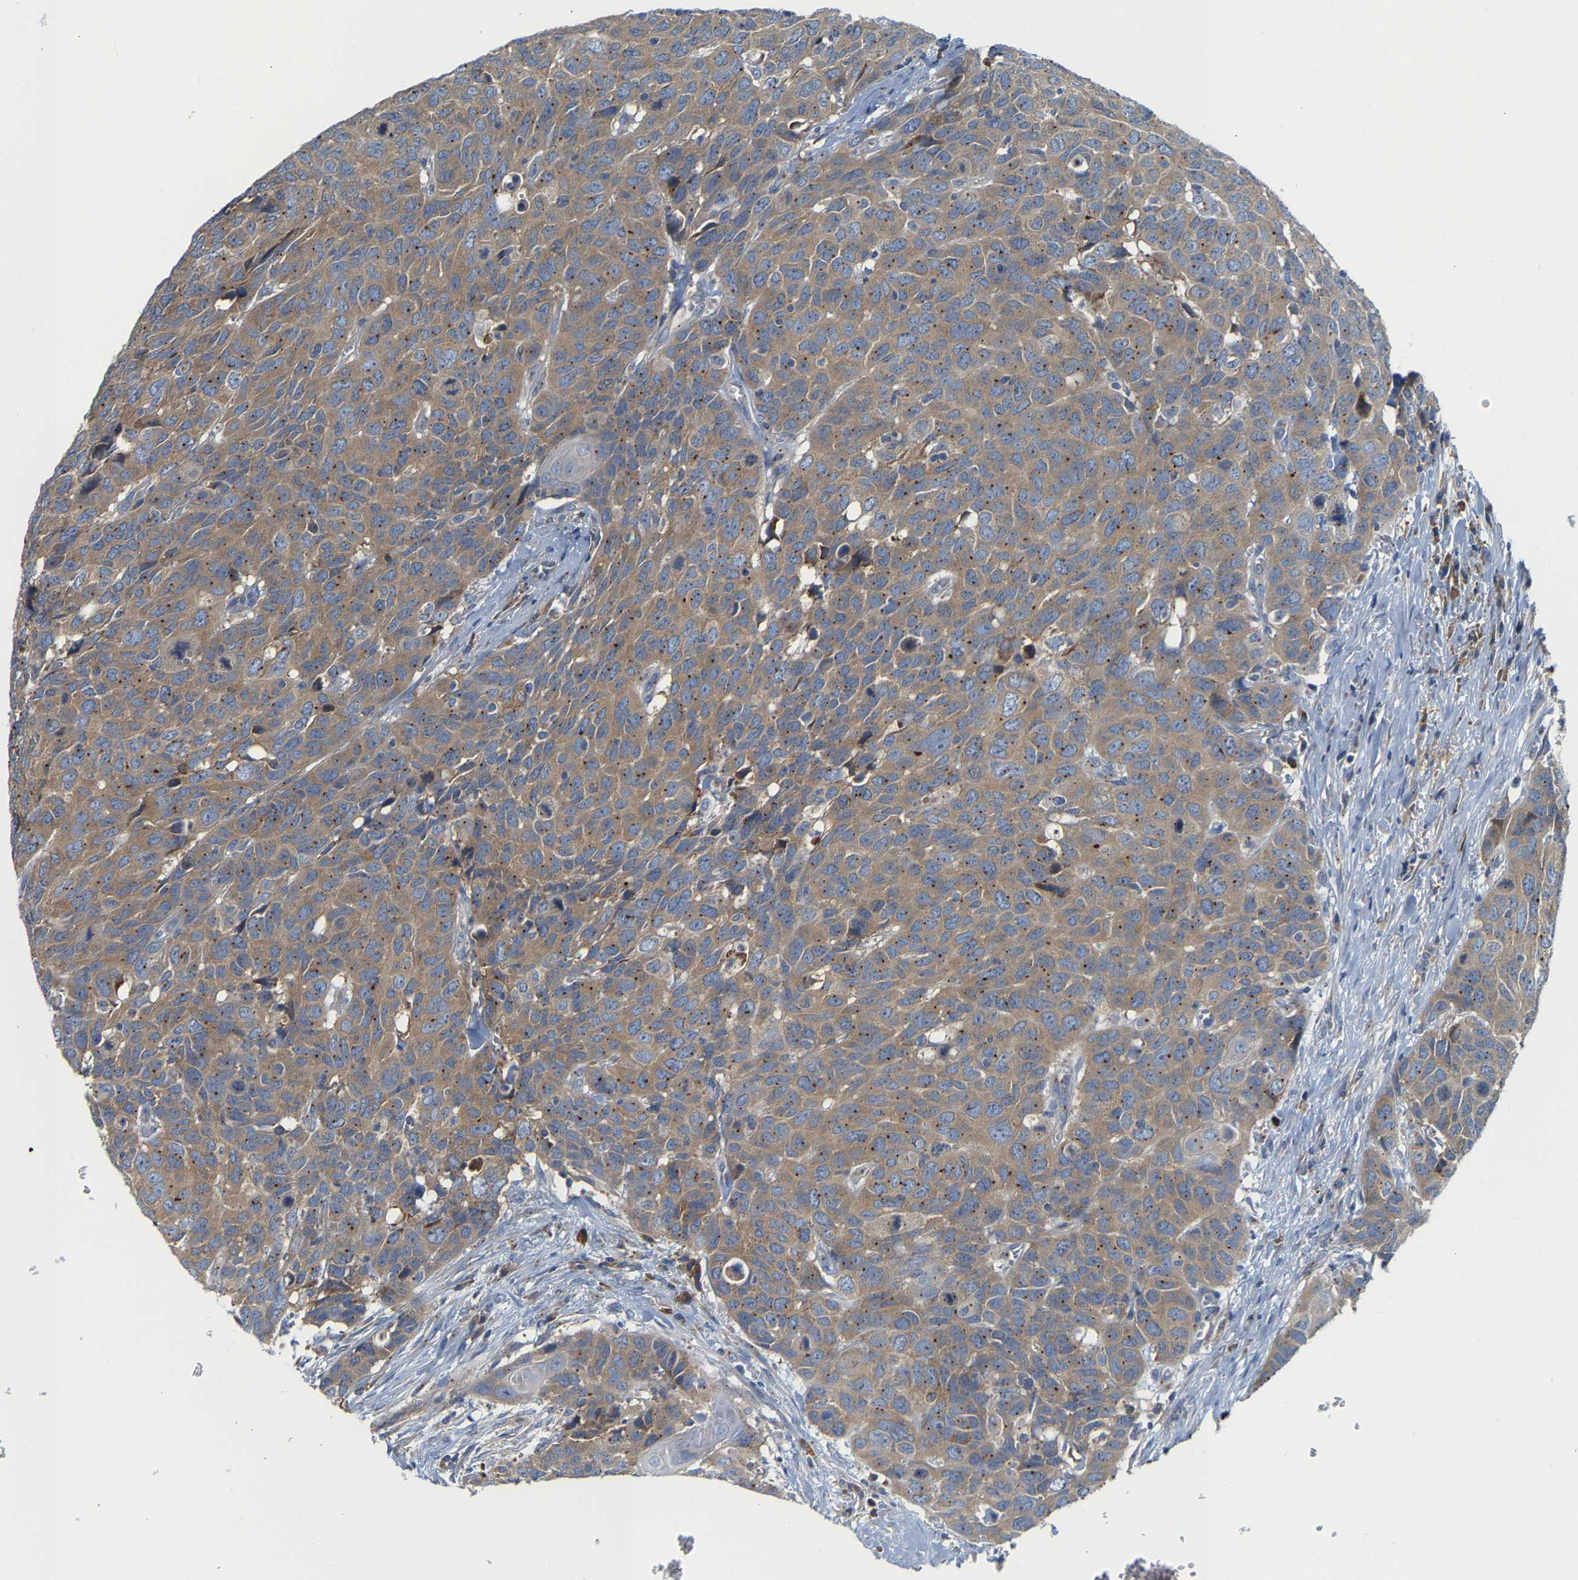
{"staining": {"intensity": "weak", "quantity": ">75%", "location": "cytoplasmic/membranous"}, "tissue": "head and neck cancer", "cell_type": "Tumor cells", "image_type": "cancer", "snomed": [{"axis": "morphology", "description": "Squamous cell carcinoma, NOS"}, {"axis": "topography", "description": "Head-Neck"}], "caption": "The image demonstrates immunohistochemical staining of head and neck cancer. There is weak cytoplasmic/membranous positivity is present in approximately >75% of tumor cells. (DAB = brown stain, brightfield microscopy at high magnification).", "gene": "PCNT", "patient": {"sex": "male", "age": 66}}